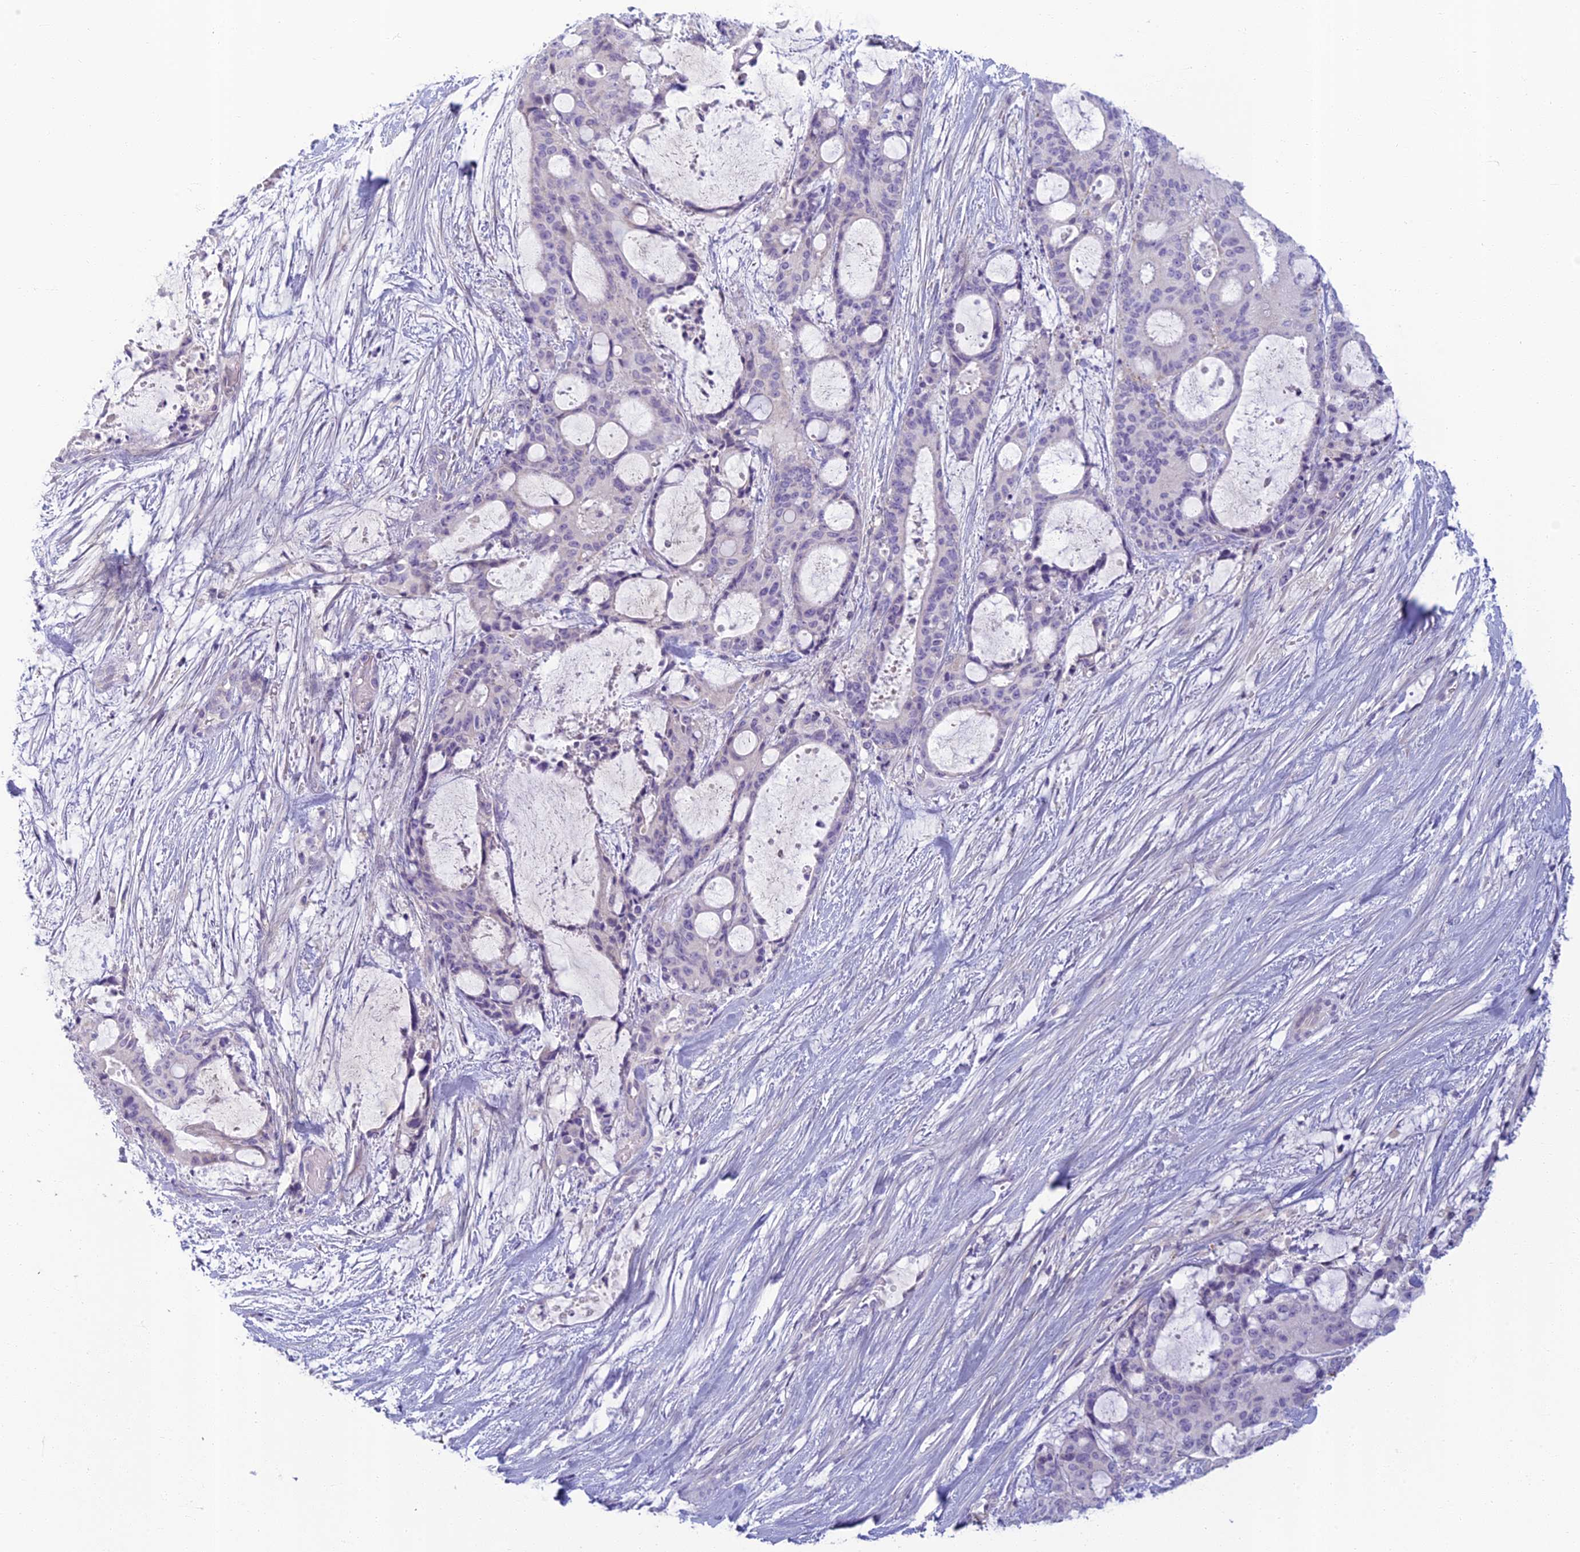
{"staining": {"intensity": "negative", "quantity": "none", "location": "none"}, "tissue": "liver cancer", "cell_type": "Tumor cells", "image_type": "cancer", "snomed": [{"axis": "morphology", "description": "Normal tissue, NOS"}, {"axis": "morphology", "description": "Cholangiocarcinoma"}, {"axis": "topography", "description": "Liver"}, {"axis": "topography", "description": "Peripheral nerve tissue"}], "caption": "A high-resolution micrograph shows IHC staining of cholangiocarcinoma (liver), which reveals no significant staining in tumor cells. (Stains: DAB (3,3'-diaminobenzidine) IHC with hematoxylin counter stain, Microscopy: brightfield microscopy at high magnification).", "gene": "SLC25A41", "patient": {"sex": "female", "age": 73}}